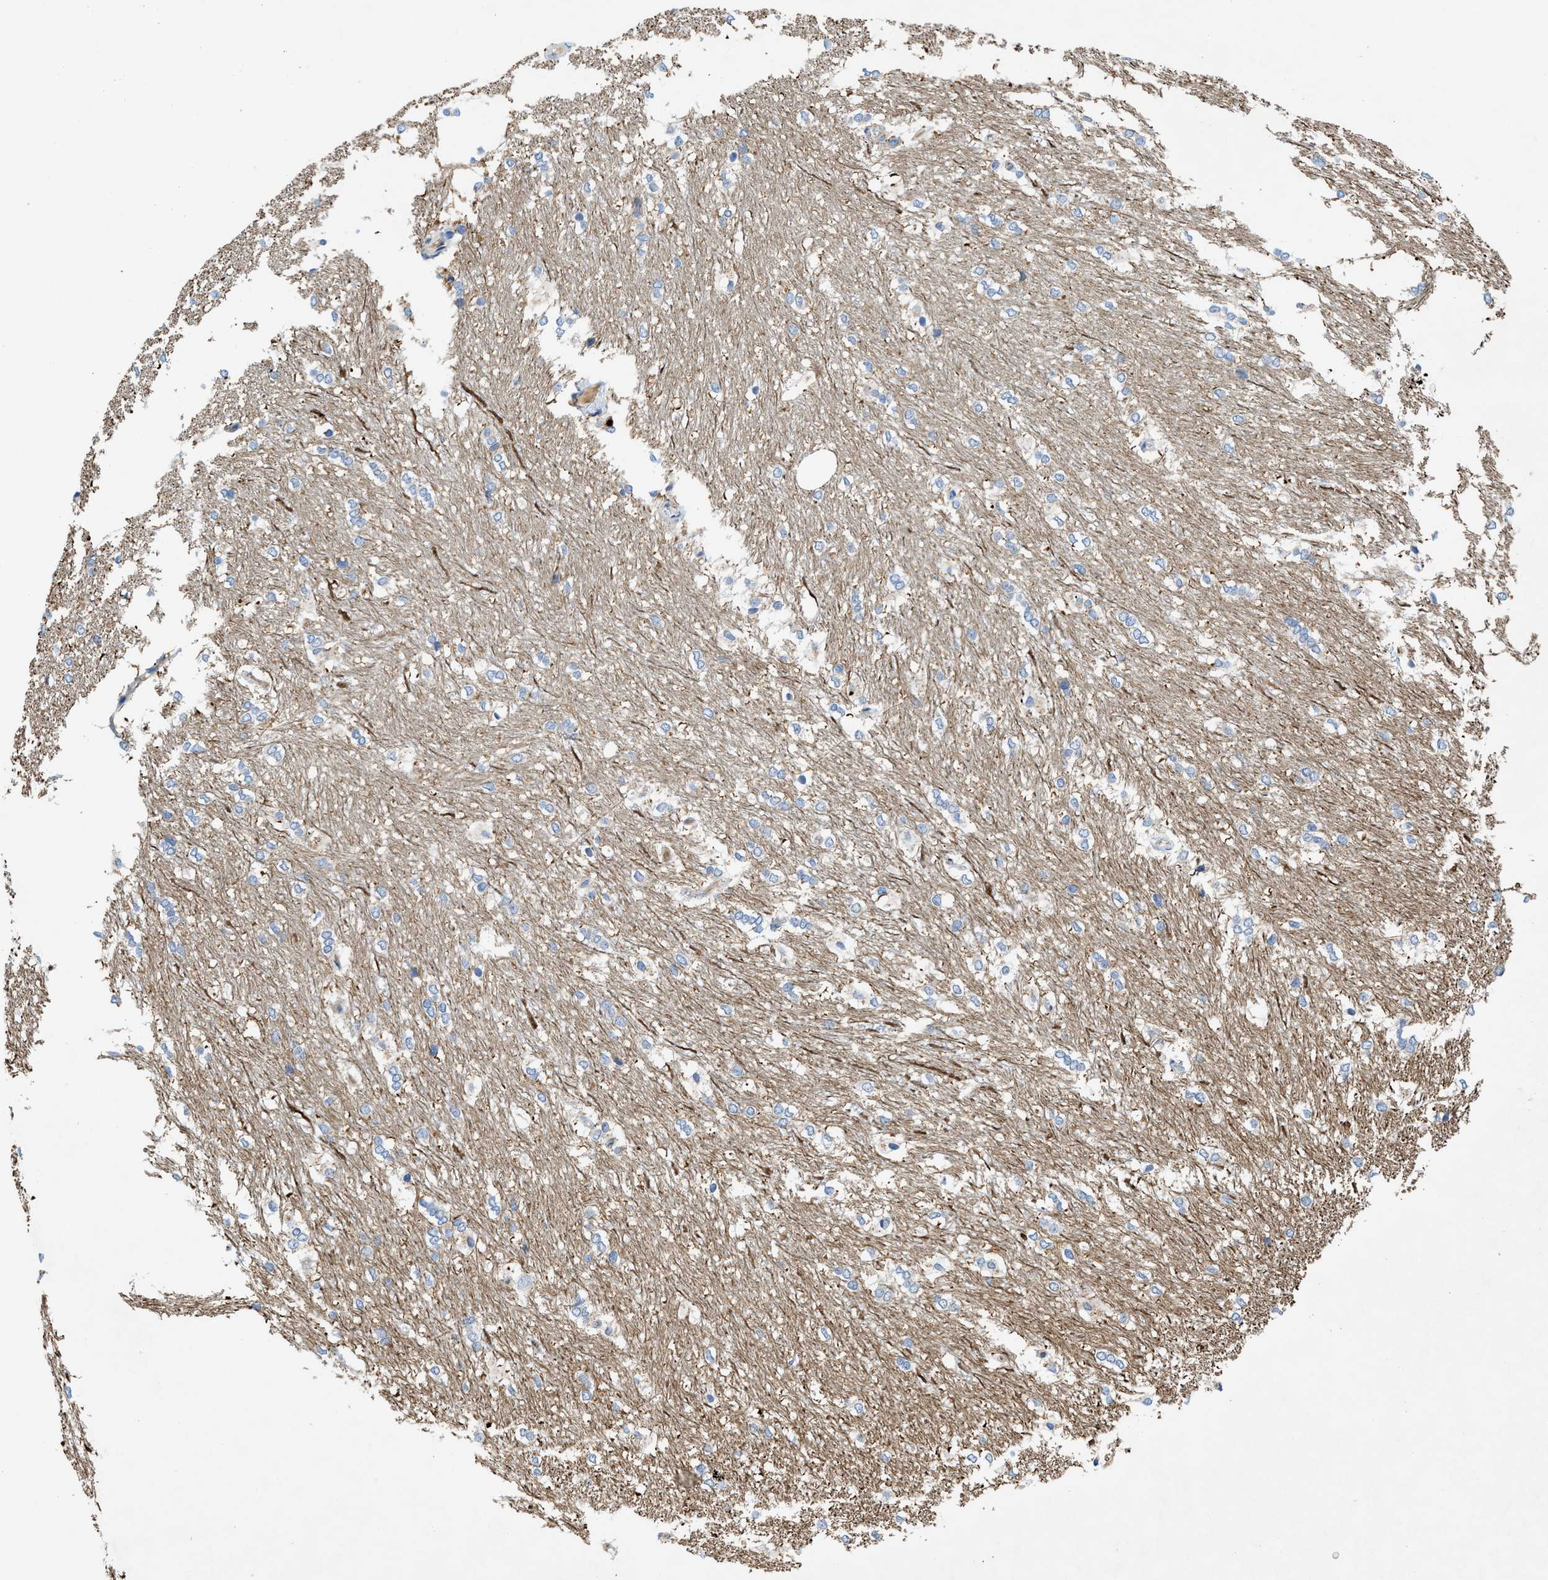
{"staining": {"intensity": "weak", "quantity": "<25%", "location": "cytoplasmic/membranous"}, "tissue": "caudate", "cell_type": "Glial cells", "image_type": "normal", "snomed": [{"axis": "morphology", "description": "Normal tissue, NOS"}, {"axis": "topography", "description": "Lateral ventricle wall"}], "caption": "Glial cells are negative for brown protein staining in normal caudate. (IHC, brightfield microscopy, high magnification).", "gene": "TMEM248", "patient": {"sex": "female", "age": 19}}